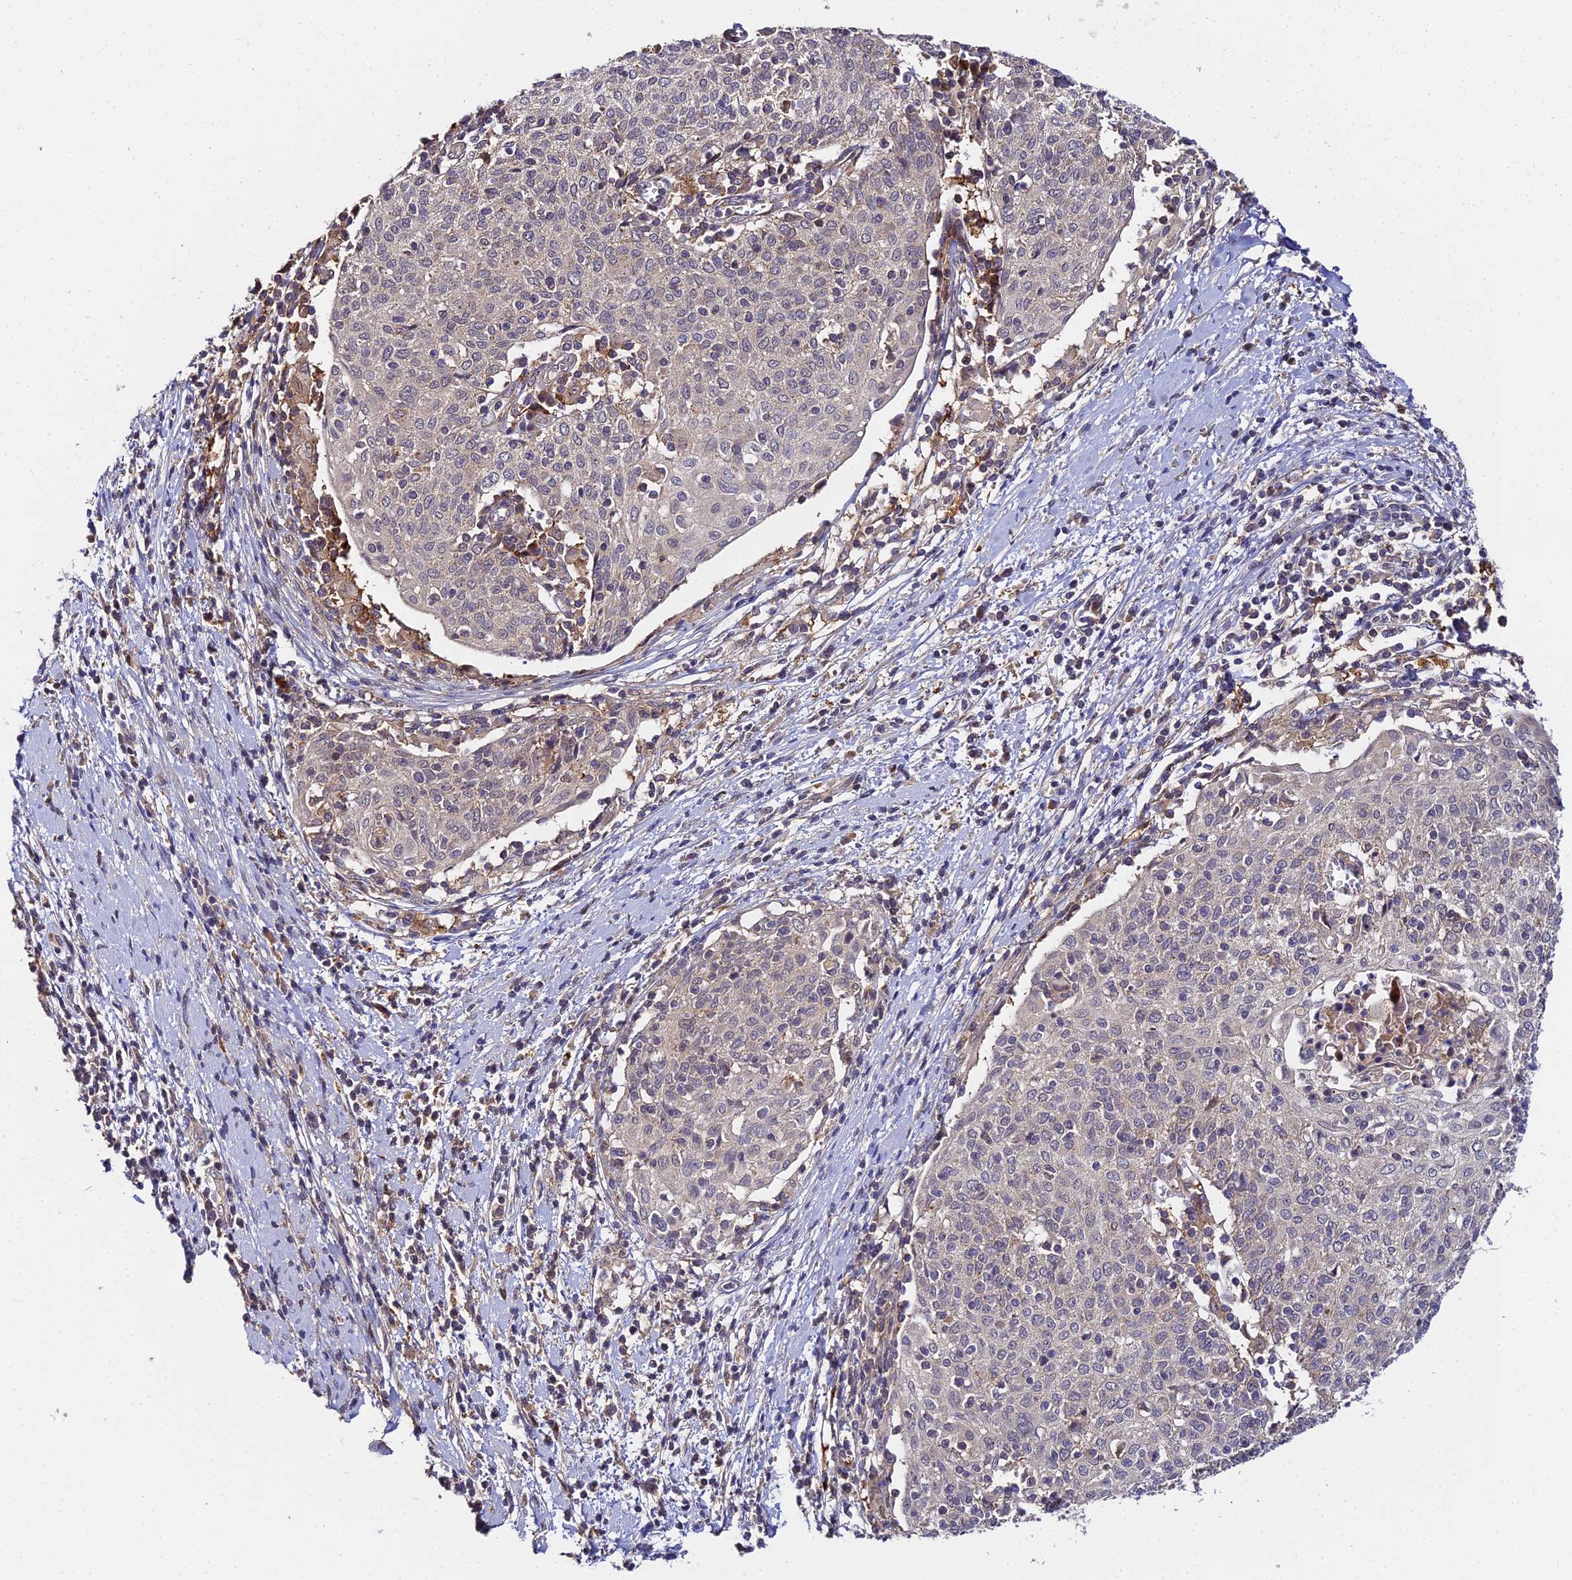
{"staining": {"intensity": "negative", "quantity": "none", "location": "none"}, "tissue": "cervical cancer", "cell_type": "Tumor cells", "image_type": "cancer", "snomed": [{"axis": "morphology", "description": "Squamous cell carcinoma, NOS"}, {"axis": "topography", "description": "Cervix"}], "caption": "Tumor cells are negative for protein expression in human squamous cell carcinoma (cervical).", "gene": "ZBED8", "patient": {"sex": "female", "age": 52}}